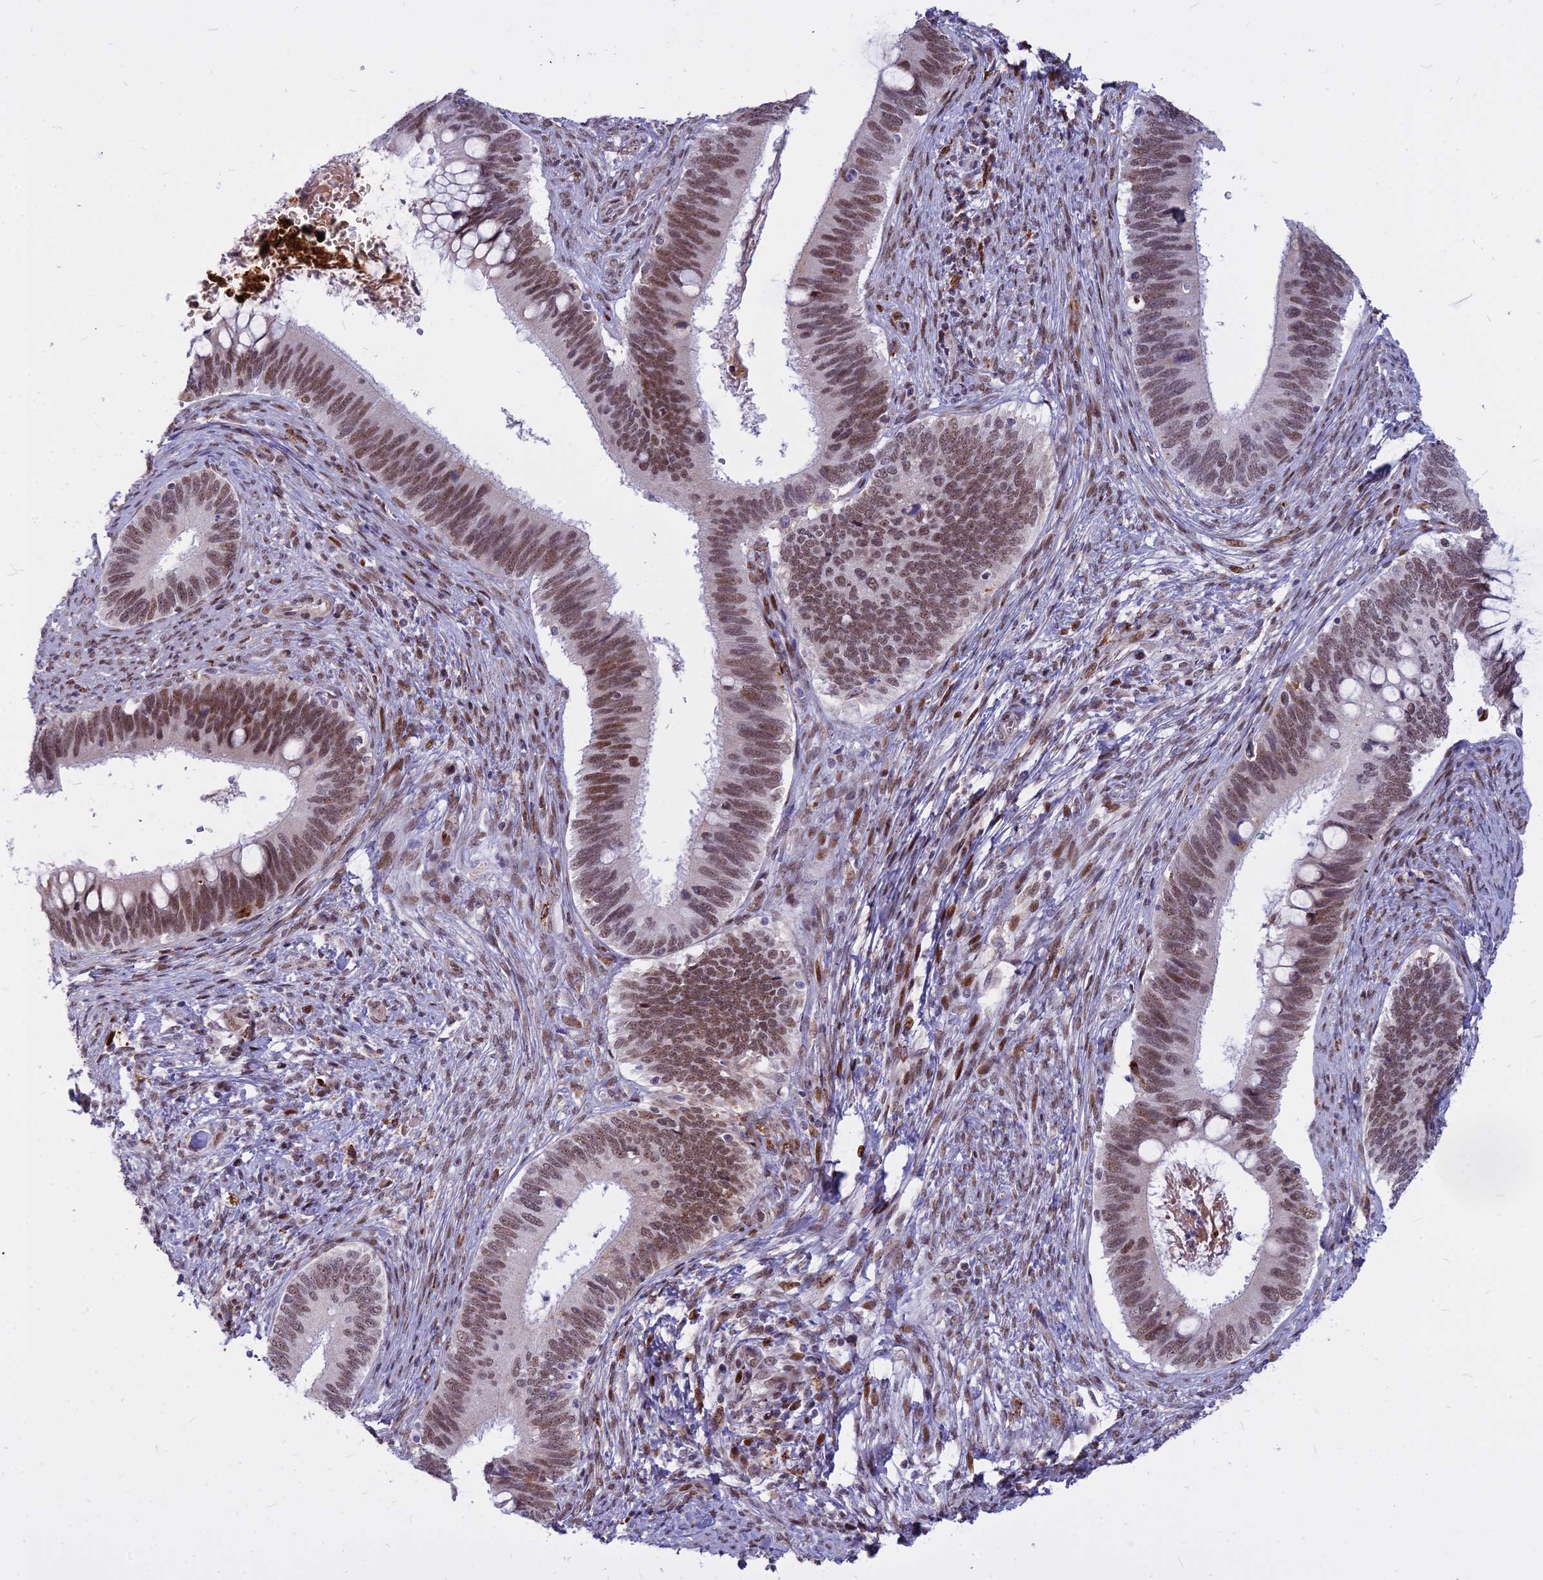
{"staining": {"intensity": "moderate", "quantity": ">75%", "location": "nuclear"}, "tissue": "cervical cancer", "cell_type": "Tumor cells", "image_type": "cancer", "snomed": [{"axis": "morphology", "description": "Adenocarcinoma, NOS"}, {"axis": "topography", "description": "Cervix"}], "caption": "Moderate nuclear positivity is appreciated in approximately >75% of tumor cells in cervical cancer.", "gene": "ALG10", "patient": {"sex": "female", "age": 42}}